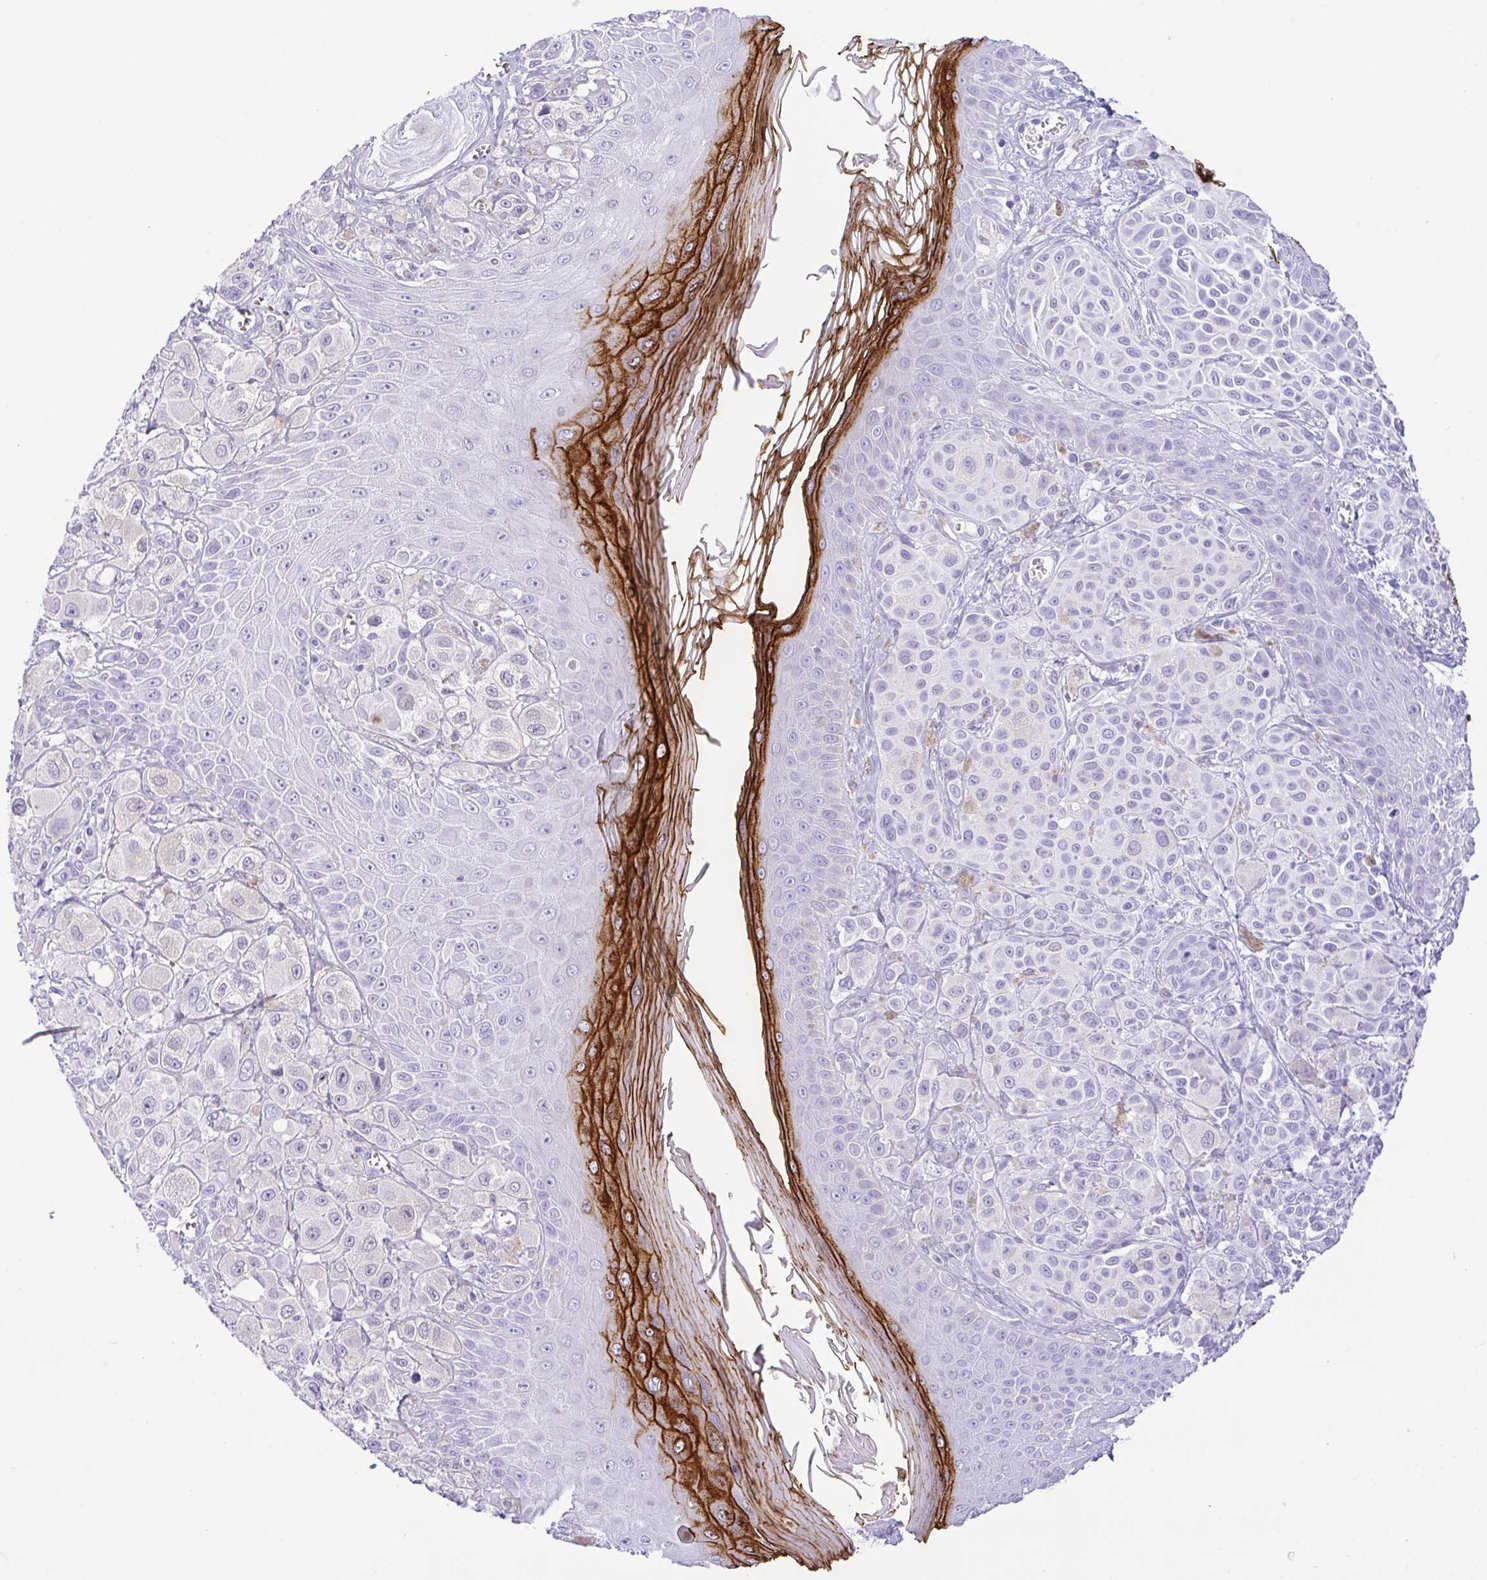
{"staining": {"intensity": "negative", "quantity": "none", "location": "none"}, "tissue": "melanoma", "cell_type": "Tumor cells", "image_type": "cancer", "snomed": [{"axis": "morphology", "description": "Malignant melanoma, NOS"}, {"axis": "topography", "description": "Skin"}], "caption": "Image shows no protein expression in tumor cells of malignant melanoma tissue. The staining is performed using DAB (3,3'-diaminobenzidine) brown chromogen with nuclei counter-stained in using hematoxylin.", "gene": "CDSN", "patient": {"sex": "male", "age": 67}}